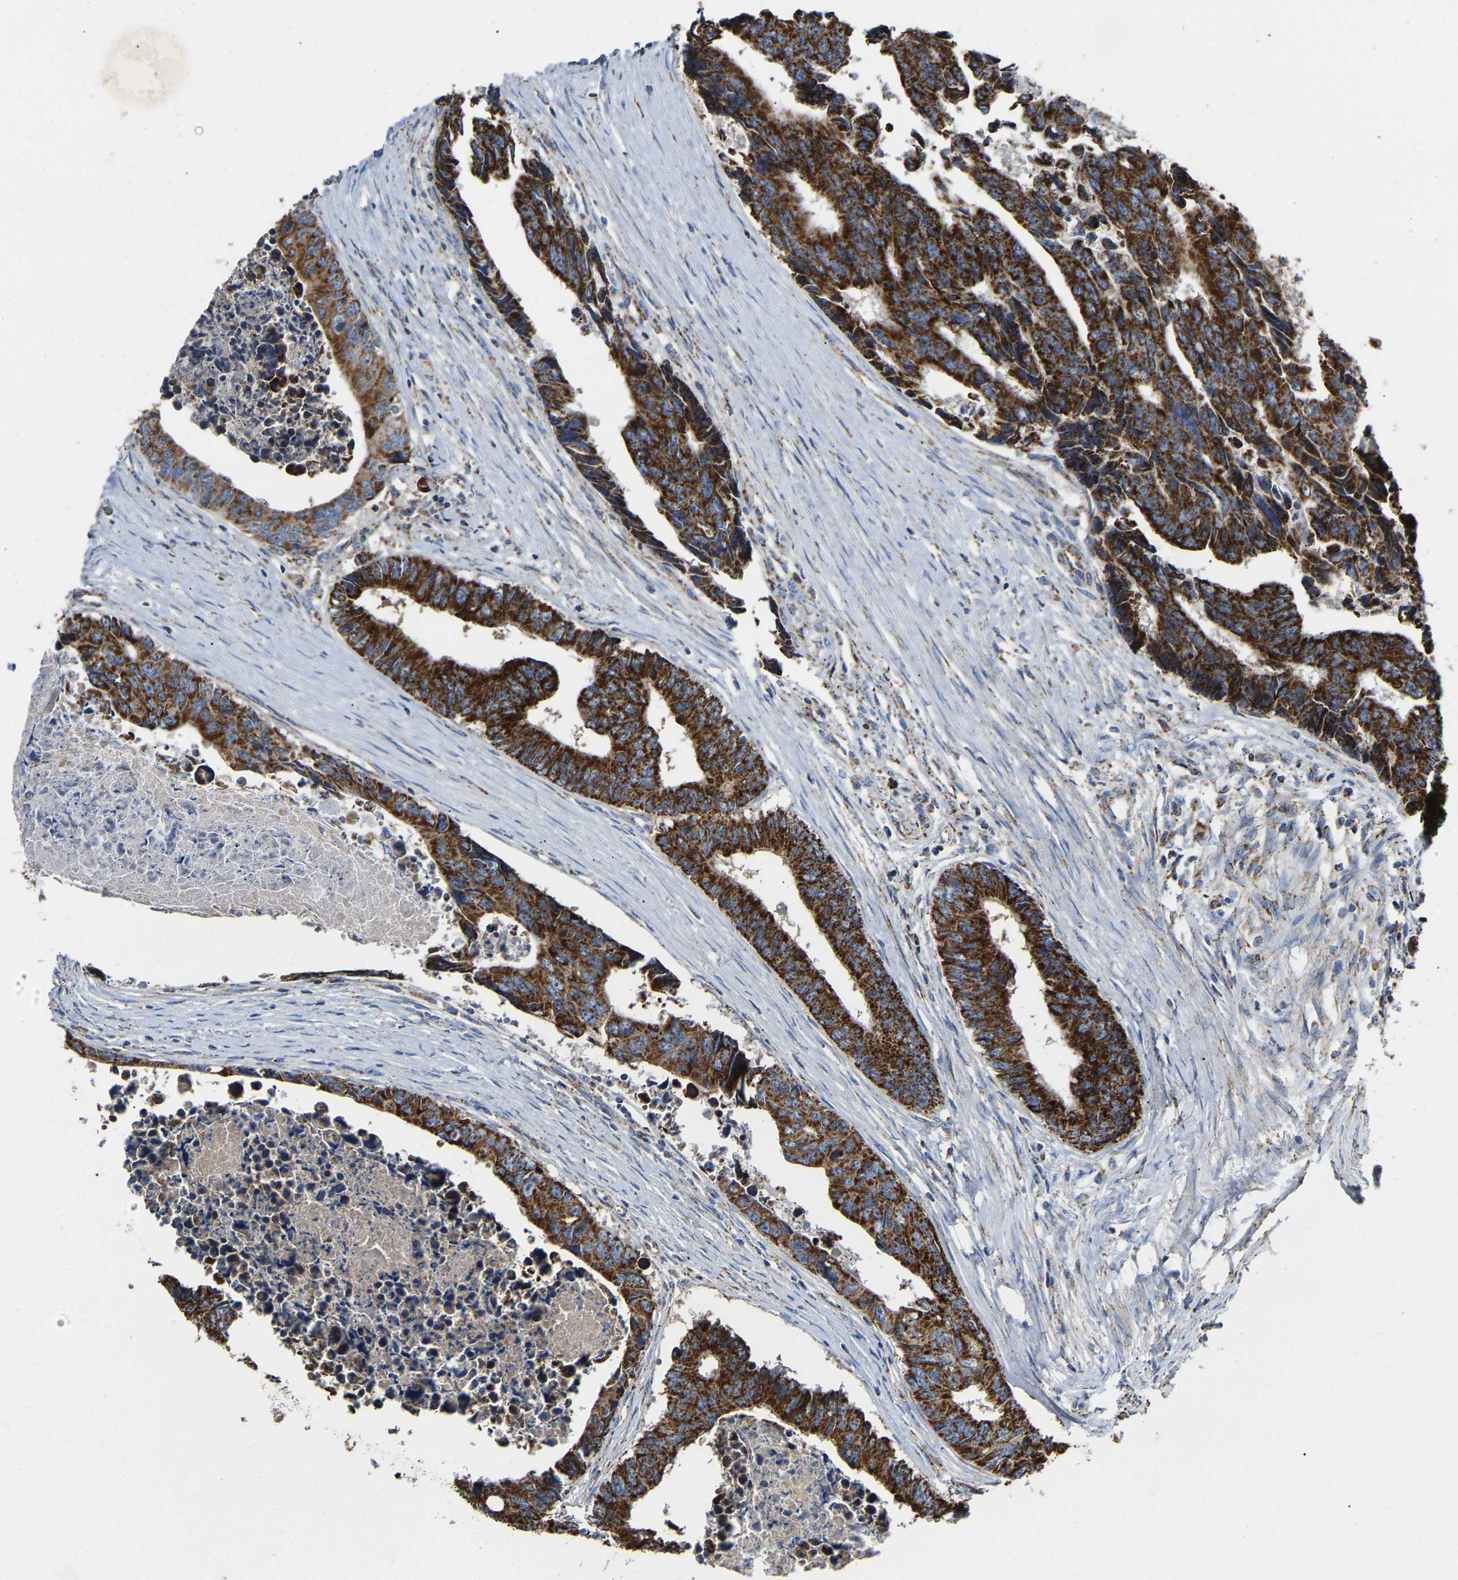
{"staining": {"intensity": "strong", "quantity": ">75%", "location": "cytoplasmic/membranous"}, "tissue": "colorectal cancer", "cell_type": "Tumor cells", "image_type": "cancer", "snomed": [{"axis": "morphology", "description": "Adenocarcinoma, NOS"}, {"axis": "topography", "description": "Rectum"}], "caption": "Tumor cells show strong cytoplasmic/membranous positivity in about >75% of cells in colorectal cancer.", "gene": "HIBADH", "patient": {"sex": "male", "age": 84}}